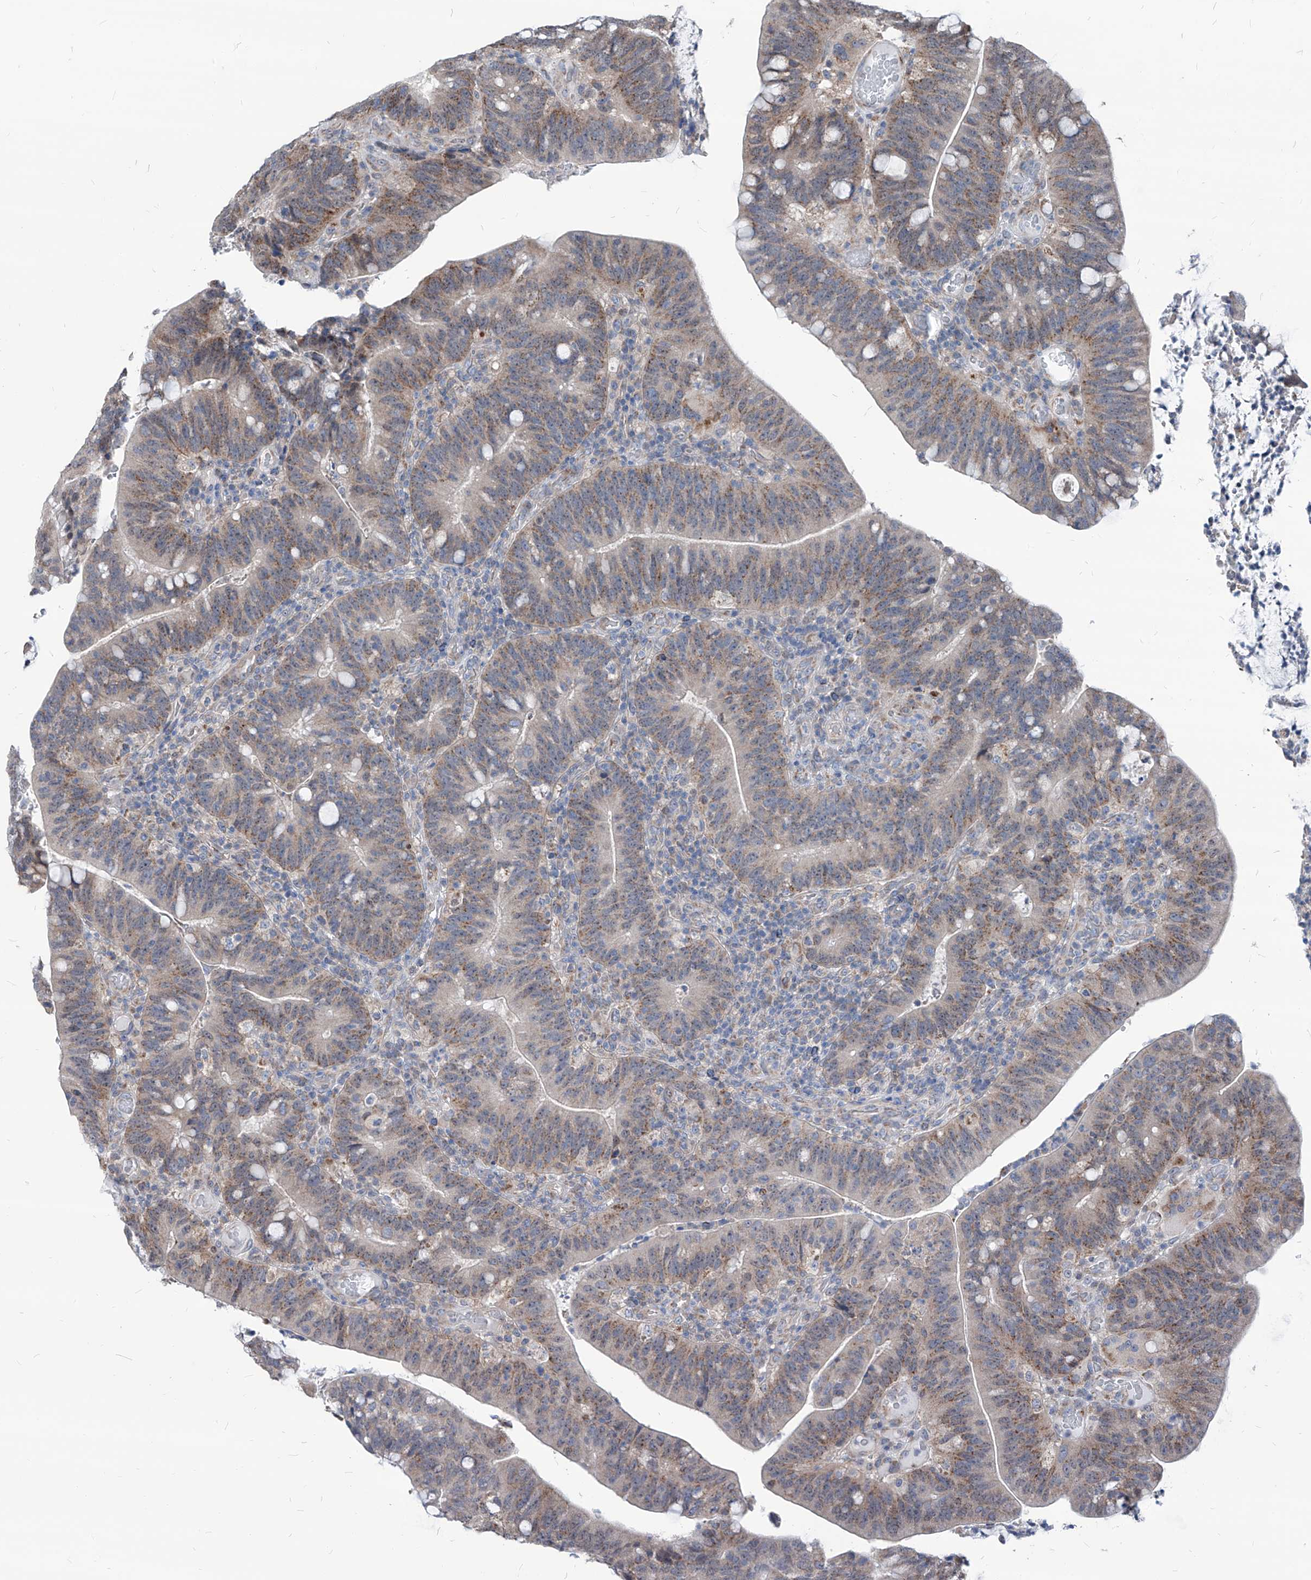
{"staining": {"intensity": "weak", "quantity": ">75%", "location": "cytoplasmic/membranous"}, "tissue": "colorectal cancer", "cell_type": "Tumor cells", "image_type": "cancer", "snomed": [{"axis": "morphology", "description": "Adenocarcinoma, NOS"}, {"axis": "topography", "description": "Colon"}], "caption": "Brown immunohistochemical staining in human adenocarcinoma (colorectal) demonstrates weak cytoplasmic/membranous positivity in about >75% of tumor cells.", "gene": "AGPS", "patient": {"sex": "female", "age": 66}}